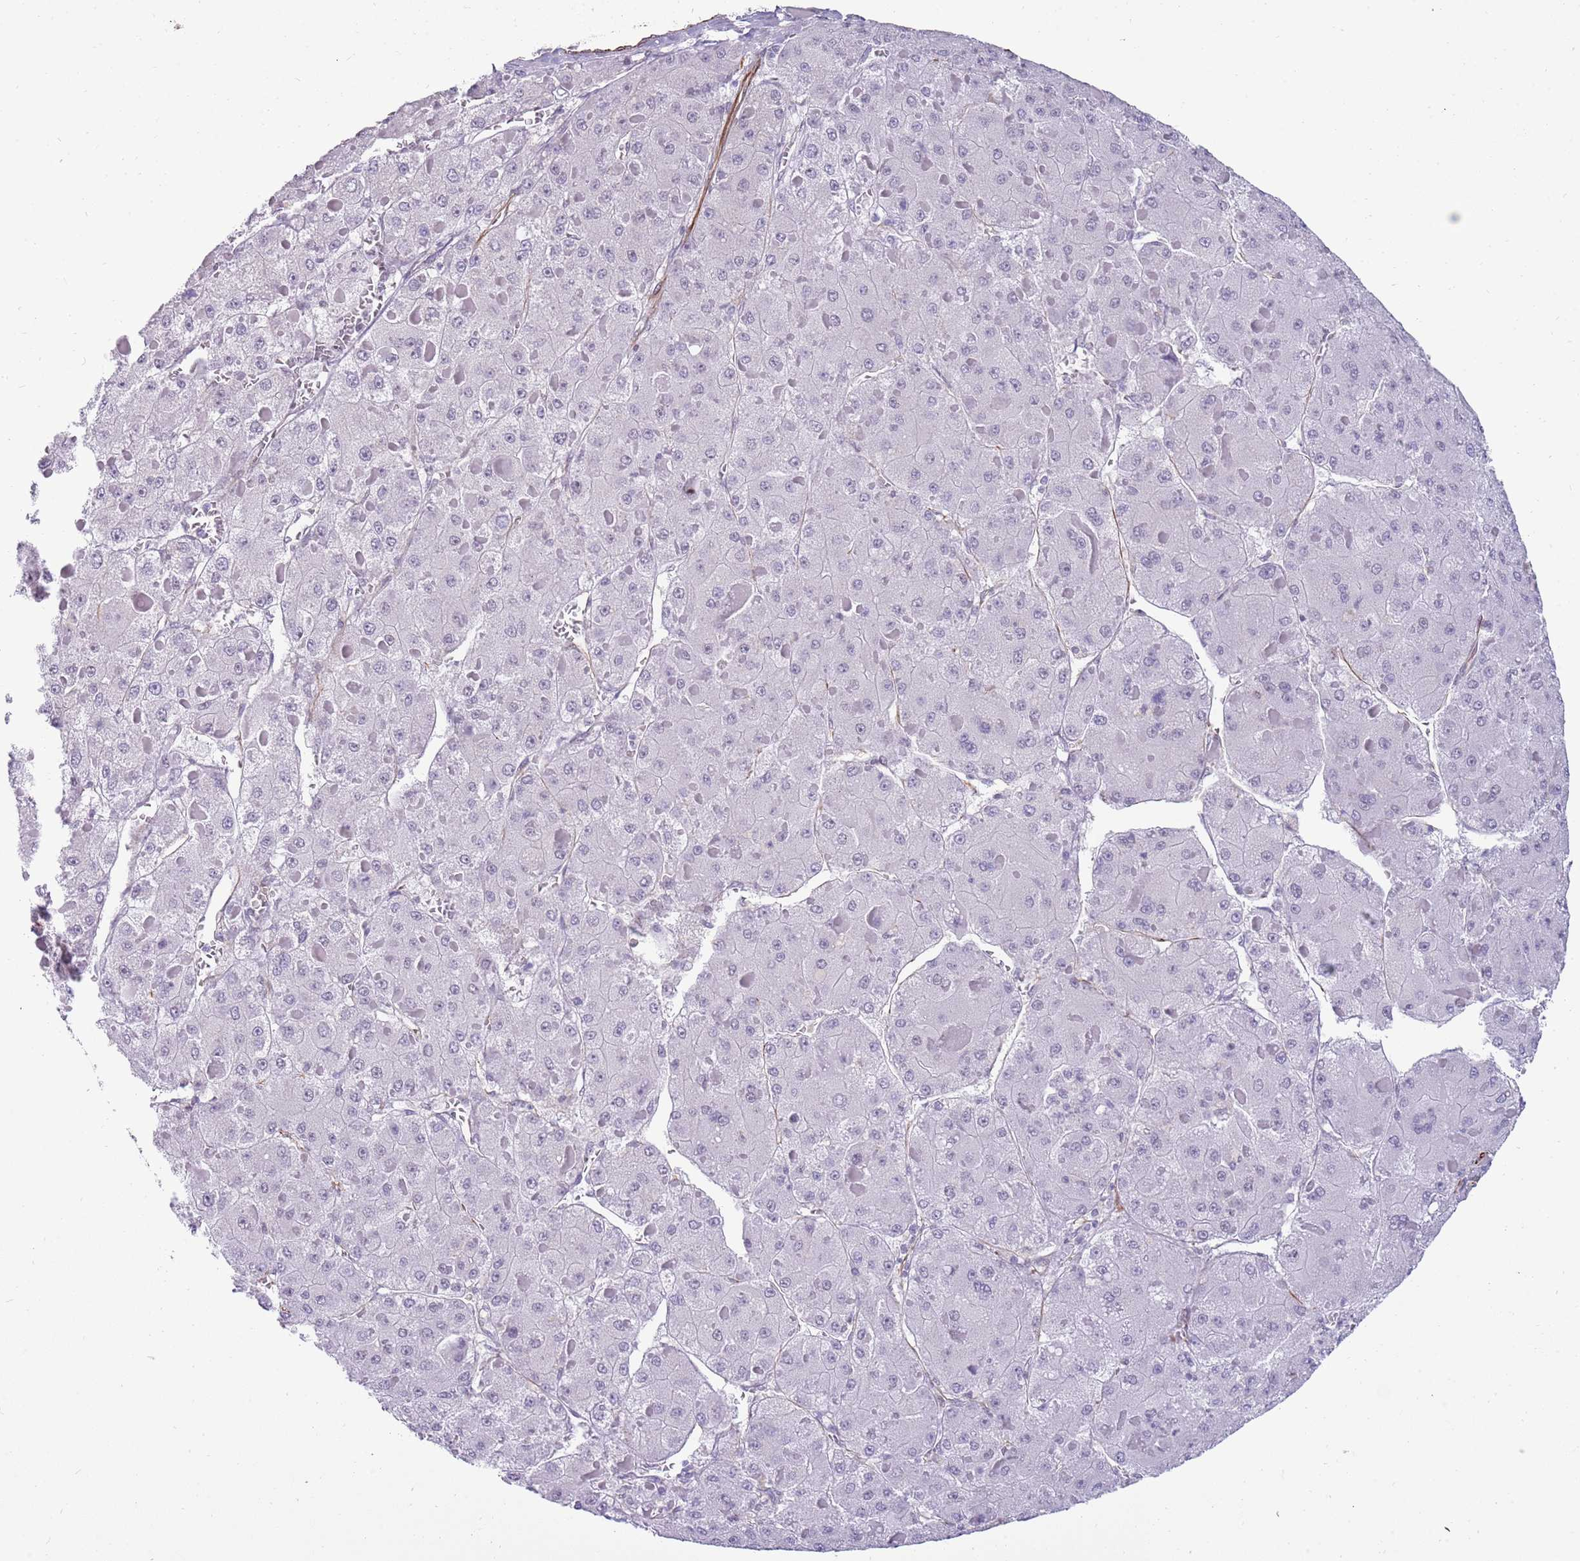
{"staining": {"intensity": "negative", "quantity": "none", "location": "none"}, "tissue": "liver cancer", "cell_type": "Tumor cells", "image_type": "cancer", "snomed": [{"axis": "morphology", "description": "Carcinoma, Hepatocellular, NOS"}, {"axis": "topography", "description": "Liver"}], "caption": "IHC photomicrograph of neoplastic tissue: liver hepatocellular carcinoma stained with DAB (3,3'-diaminobenzidine) exhibits no significant protein positivity in tumor cells. Nuclei are stained in blue.", "gene": "NBPF3", "patient": {"sex": "female", "age": 73}}